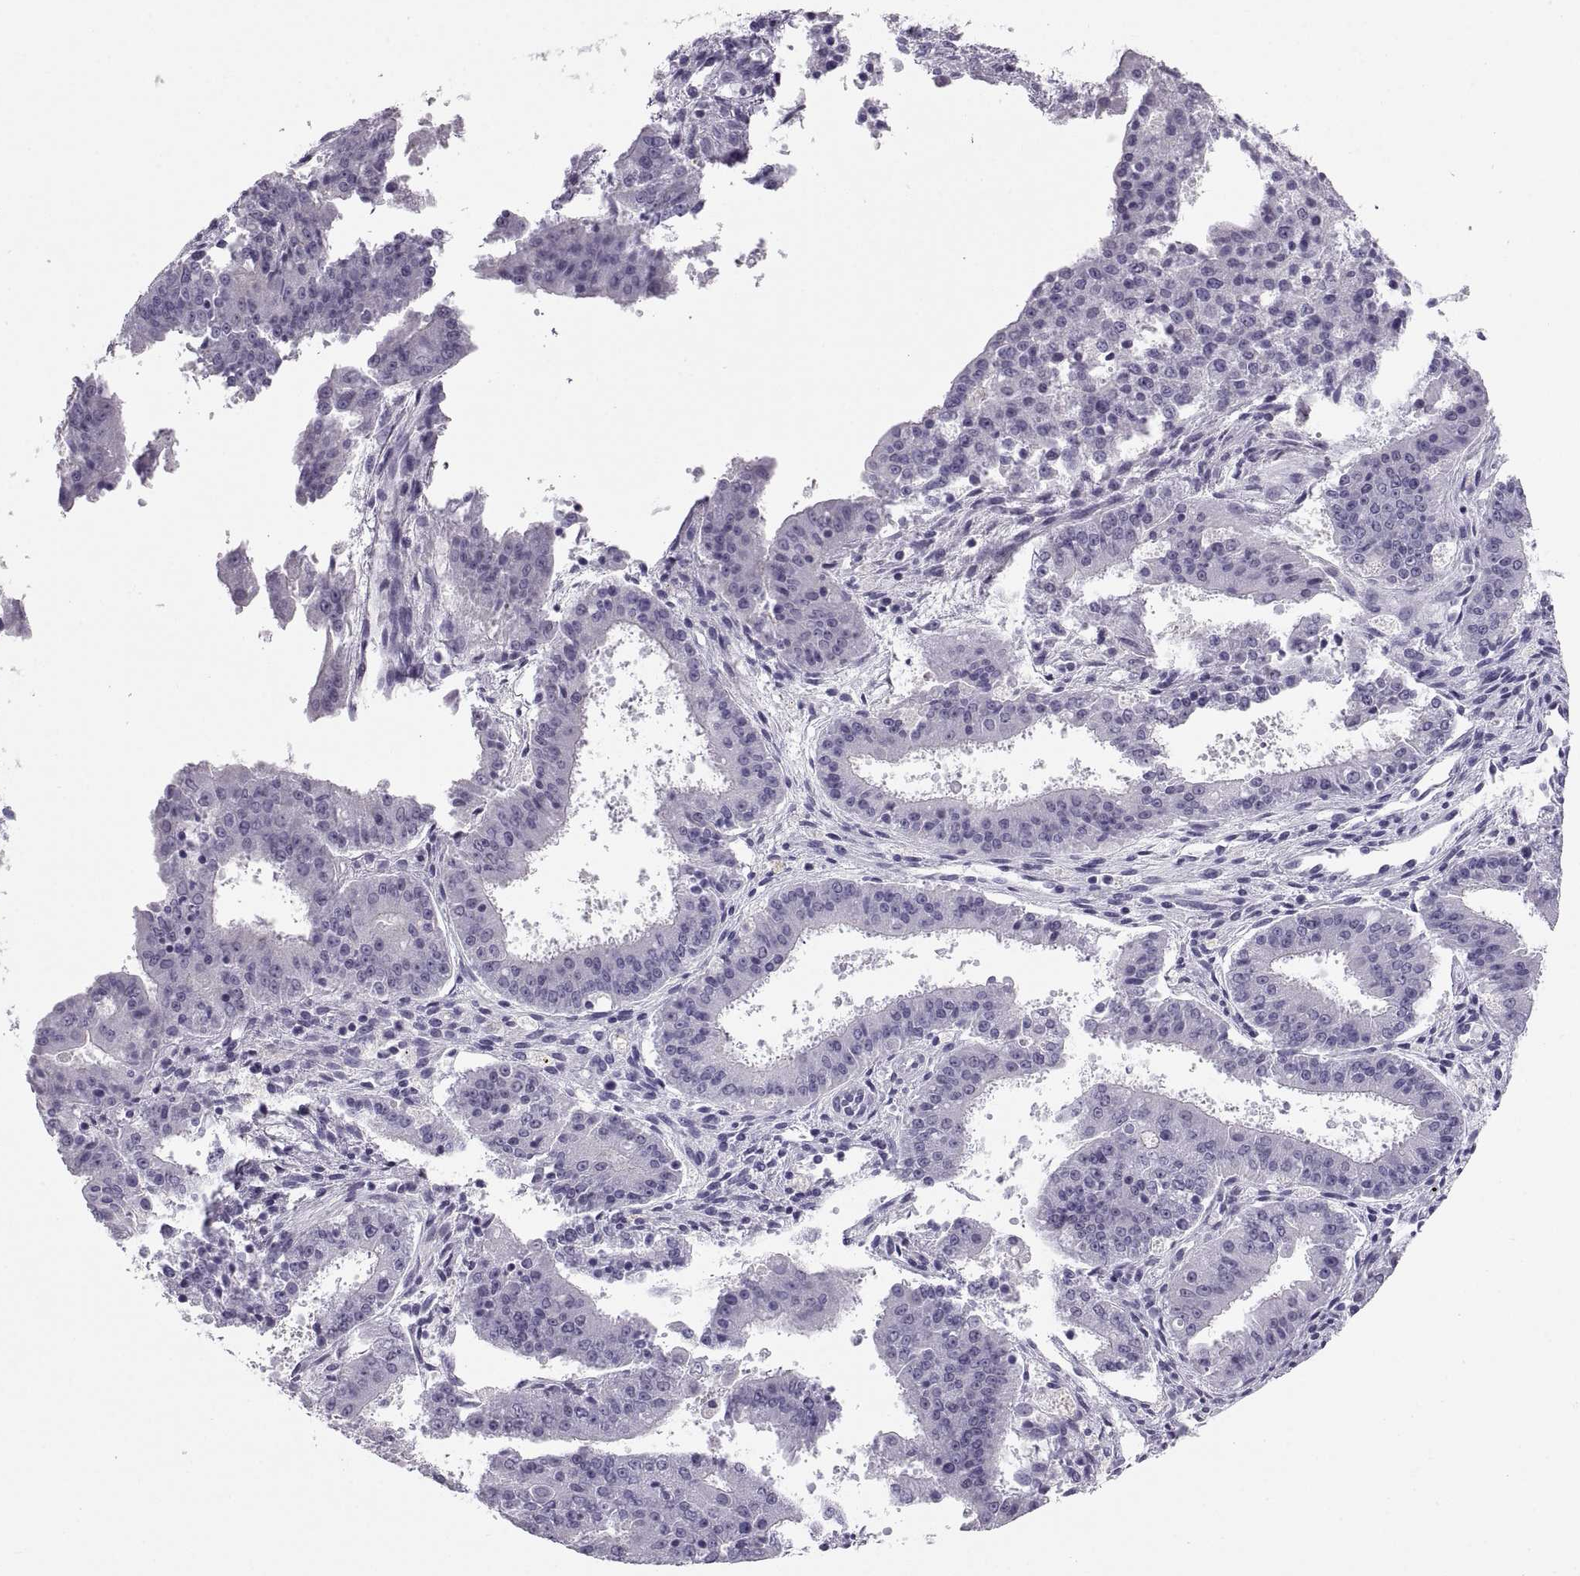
{"staining": {"intensity": "negative", "quantity": "none", "location": "none"}, "tissue": "ovarian cancer", "cell_type": "Tumor cells", "image_type": "cancer", "snomed": [{"axis": "morphology", "description": "Carcinoma, endometroid"}, {"axis": "topography", "description": "Ovary"}], "caption": "Ovarian endometroid carcinoma stained for a protein using IHC demonstrates no expression tumor cells.", "gene": "QRICH2", "patient": {"sex": "female", "age": 42}}